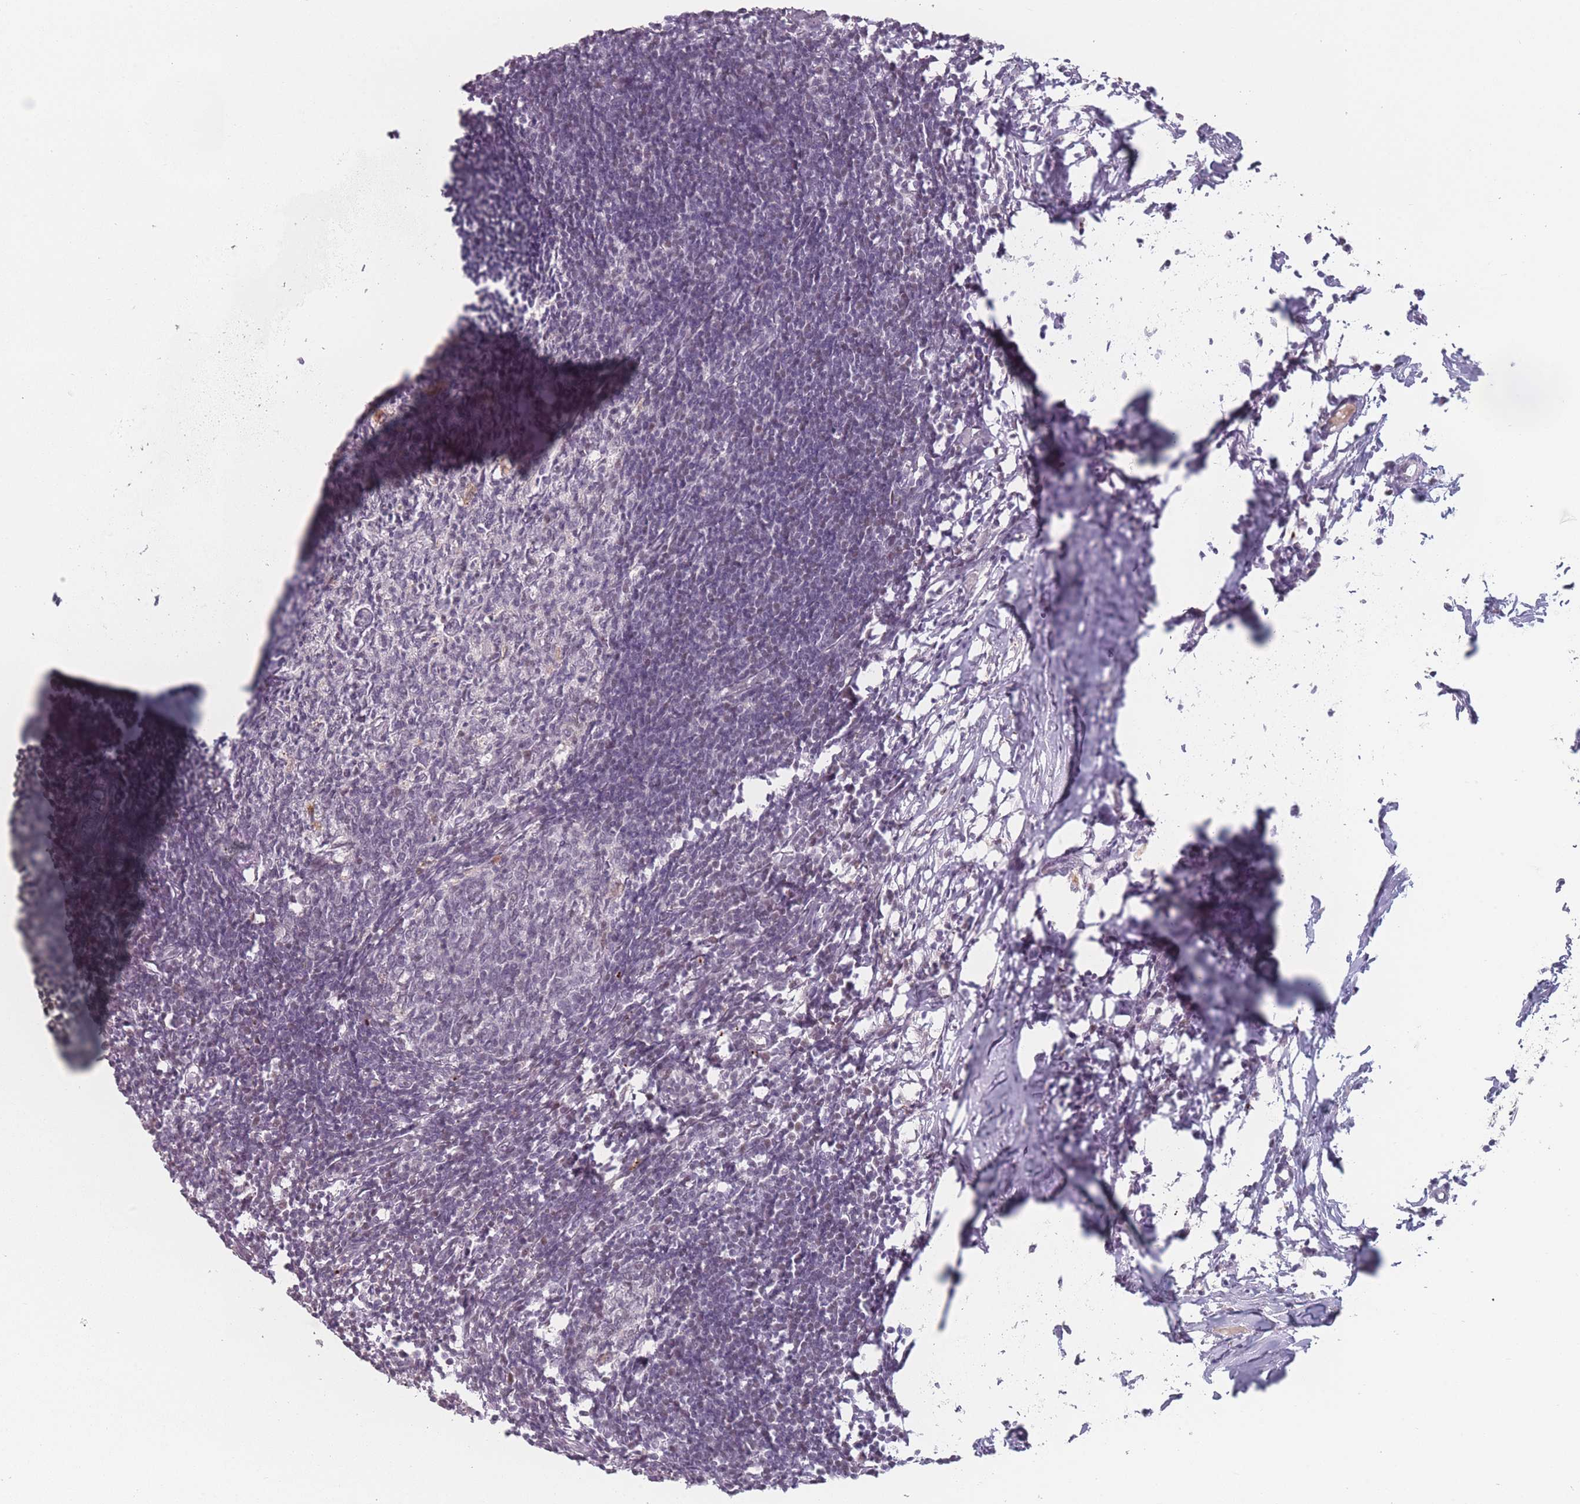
{"staining": {"intensity": "weak", "quantity": "<25%", "location": "nuclear"}, "tissue": "lymph node", "cell_type": "Germinal center cells", "image_type": "normal", "snomed": [{"axis": "morphology", "description": "Normal tissue, NOS"}, {"axis": "morphology", "description": "Malignant melanoma, Metastatic site"}, {"axis": "topography", "description": "Lymph node"}], "caption": "Immunohistochemical staining of normal lymph node demonstrates no significant positivity in germinal center cells. Nuclei are stained in blue.", "gene": "OR10C1", "patient": {"sex": "male", "age": 41}}